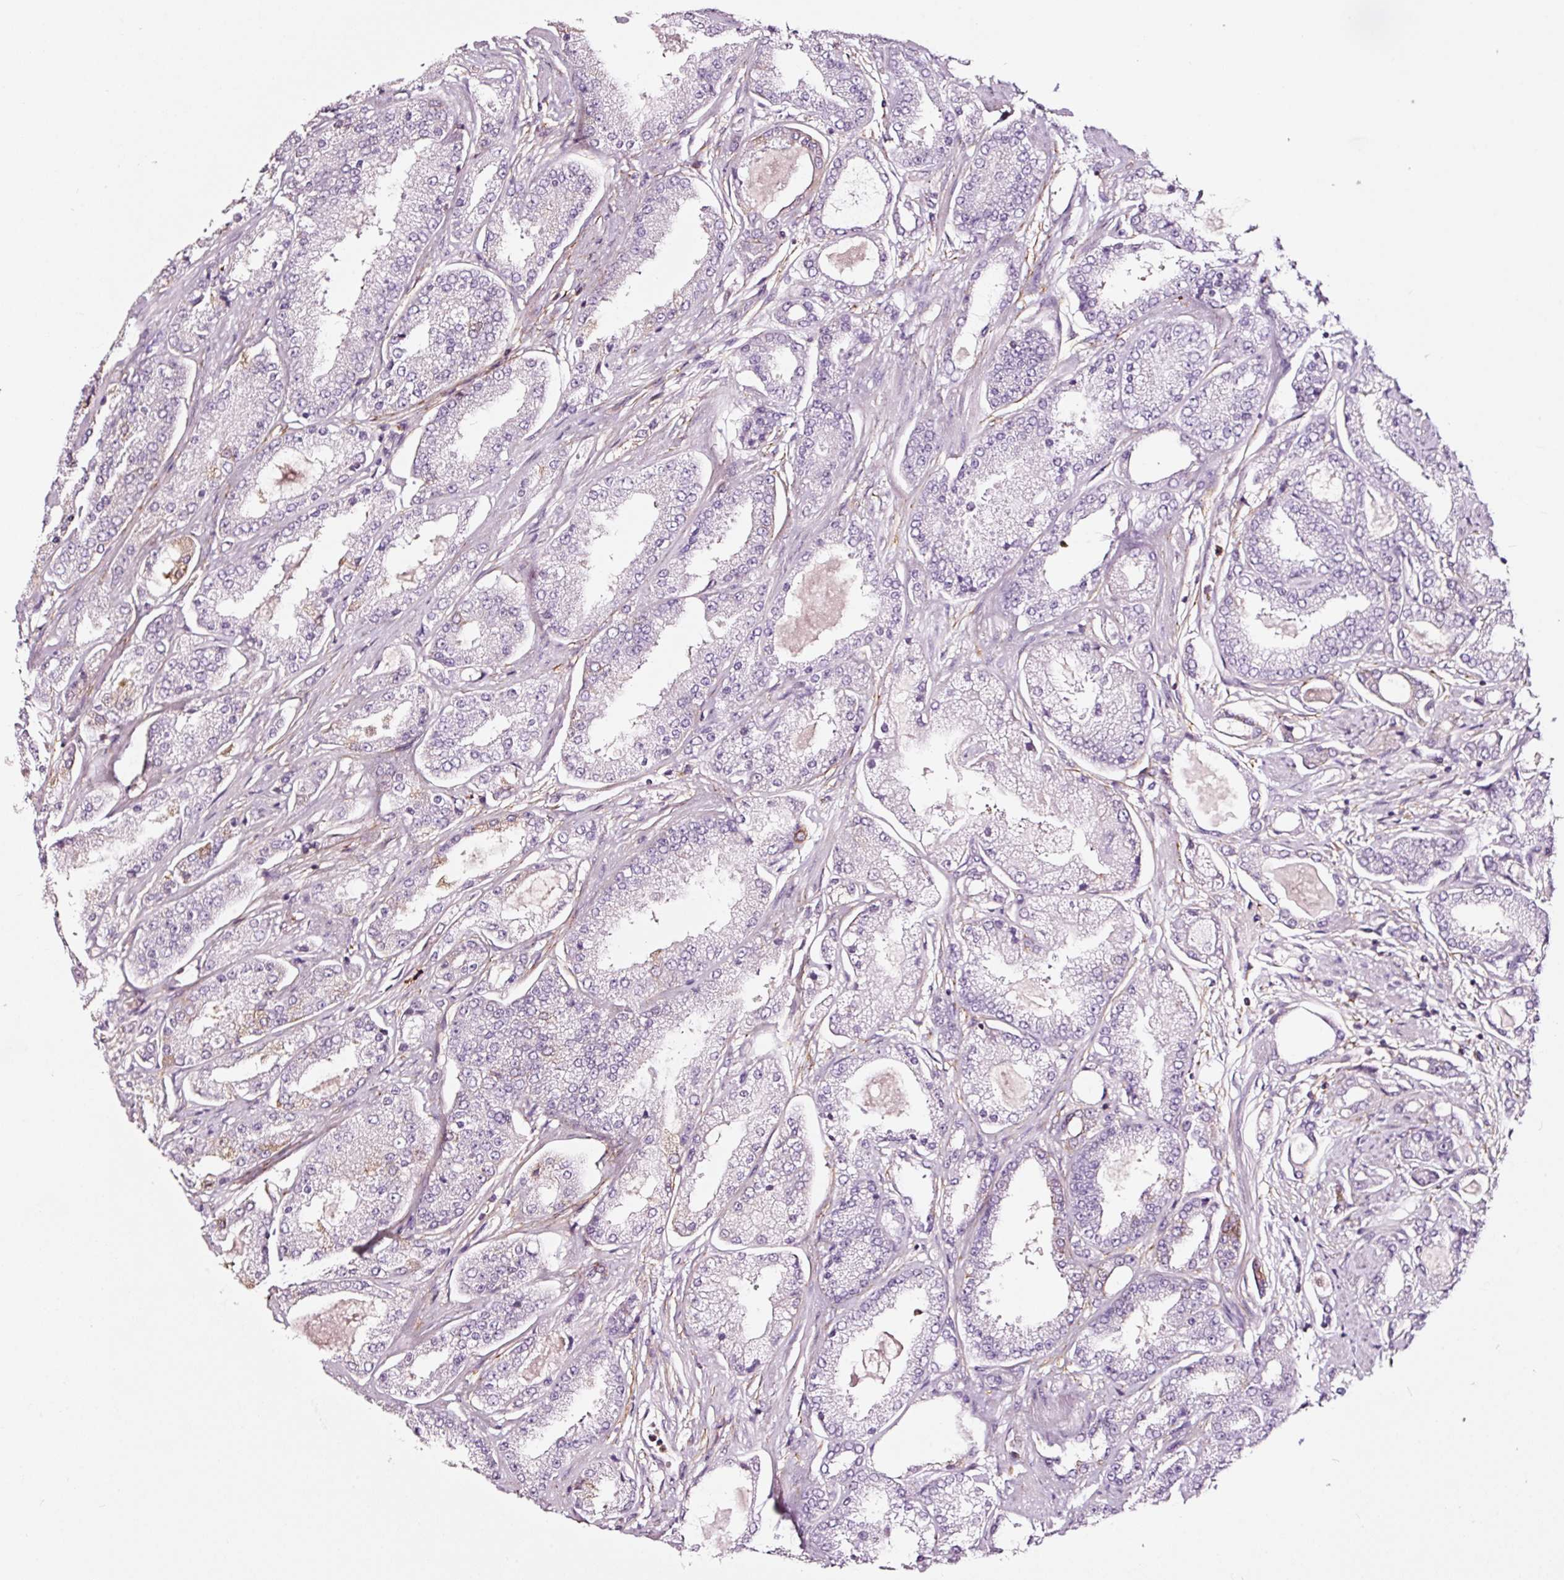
{"staining": {"intensity": "negative", "quantity": "none", "location": "none"}, "tissue": "prostate cancer", "cell_type": "Tumor cells", "image_type": "cancer", "snomed": [{"axis": "morphology", "description": "Adenocarcinoma, High grade"}, {"axis": "topography", "description": "Prostate"}], "caption": "Histopathology image shows no significant protein positivity in tumor cells of prostate cancer. (Stains: DAB immunohistochemistry with hematoxylin counter stain, Microscopy: brightfield microscopy at high magnification).", "gene": "ADD3", "patient": {"sex": "male", "age": 69}}